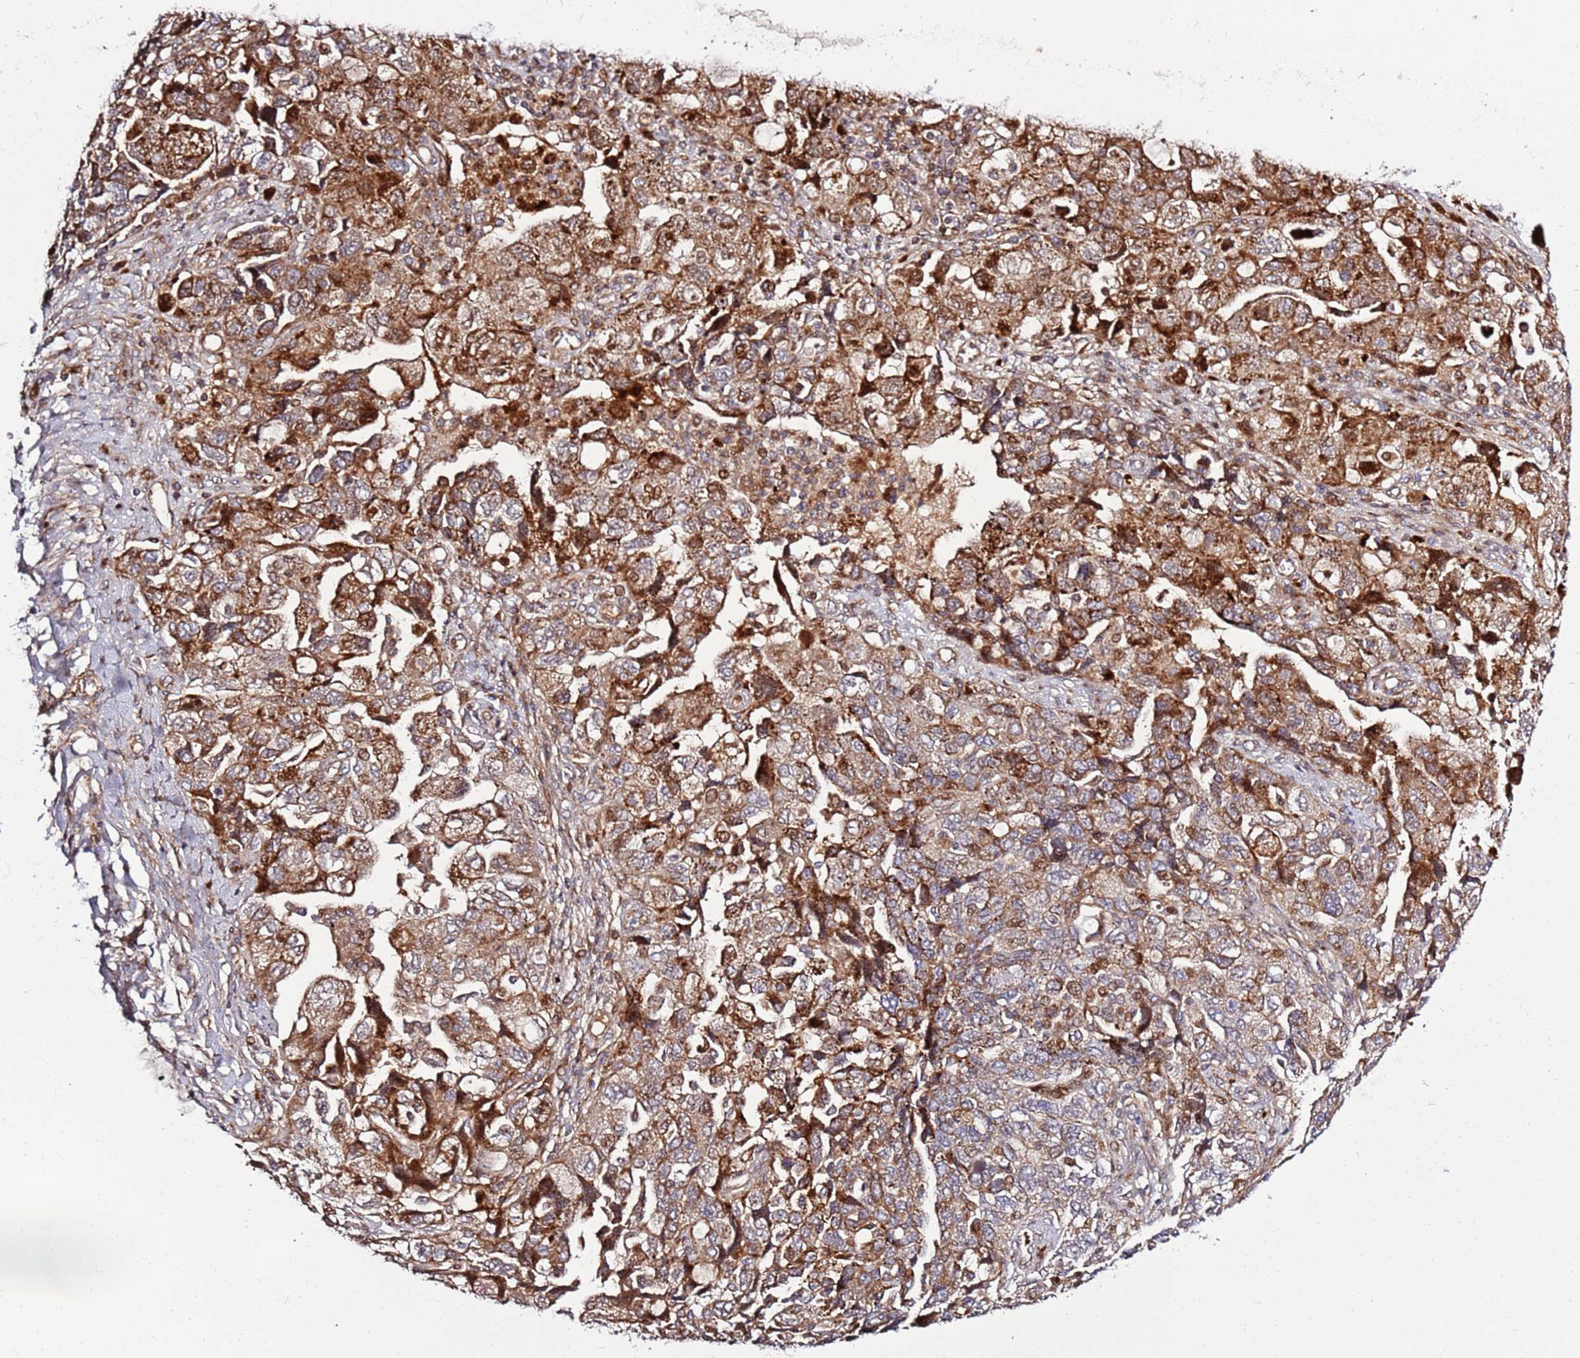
{"staining": {"intensity": "strong", "quantity": ">75%", "location": "cytoplasmic/membranous"}, "tissue": "ovarian cancer", "cell_type": "Tumor cells", "image_type": "cancer", "snomed": [{"axis": "morphology", "description": "Cystadenocarcinoma, mucinous, NOS"}, {"axis": "topography", "description": "Ovary"}], "caption": "Ovarian cancer (mucinous cystadenocarcinoma) stained with a brown dye displays strong cytoplasmic/membranous positive staining in about >75% of tumor cells.", "gene": "RHBDL1", "patient": {"sex": "female", "age": 73}}